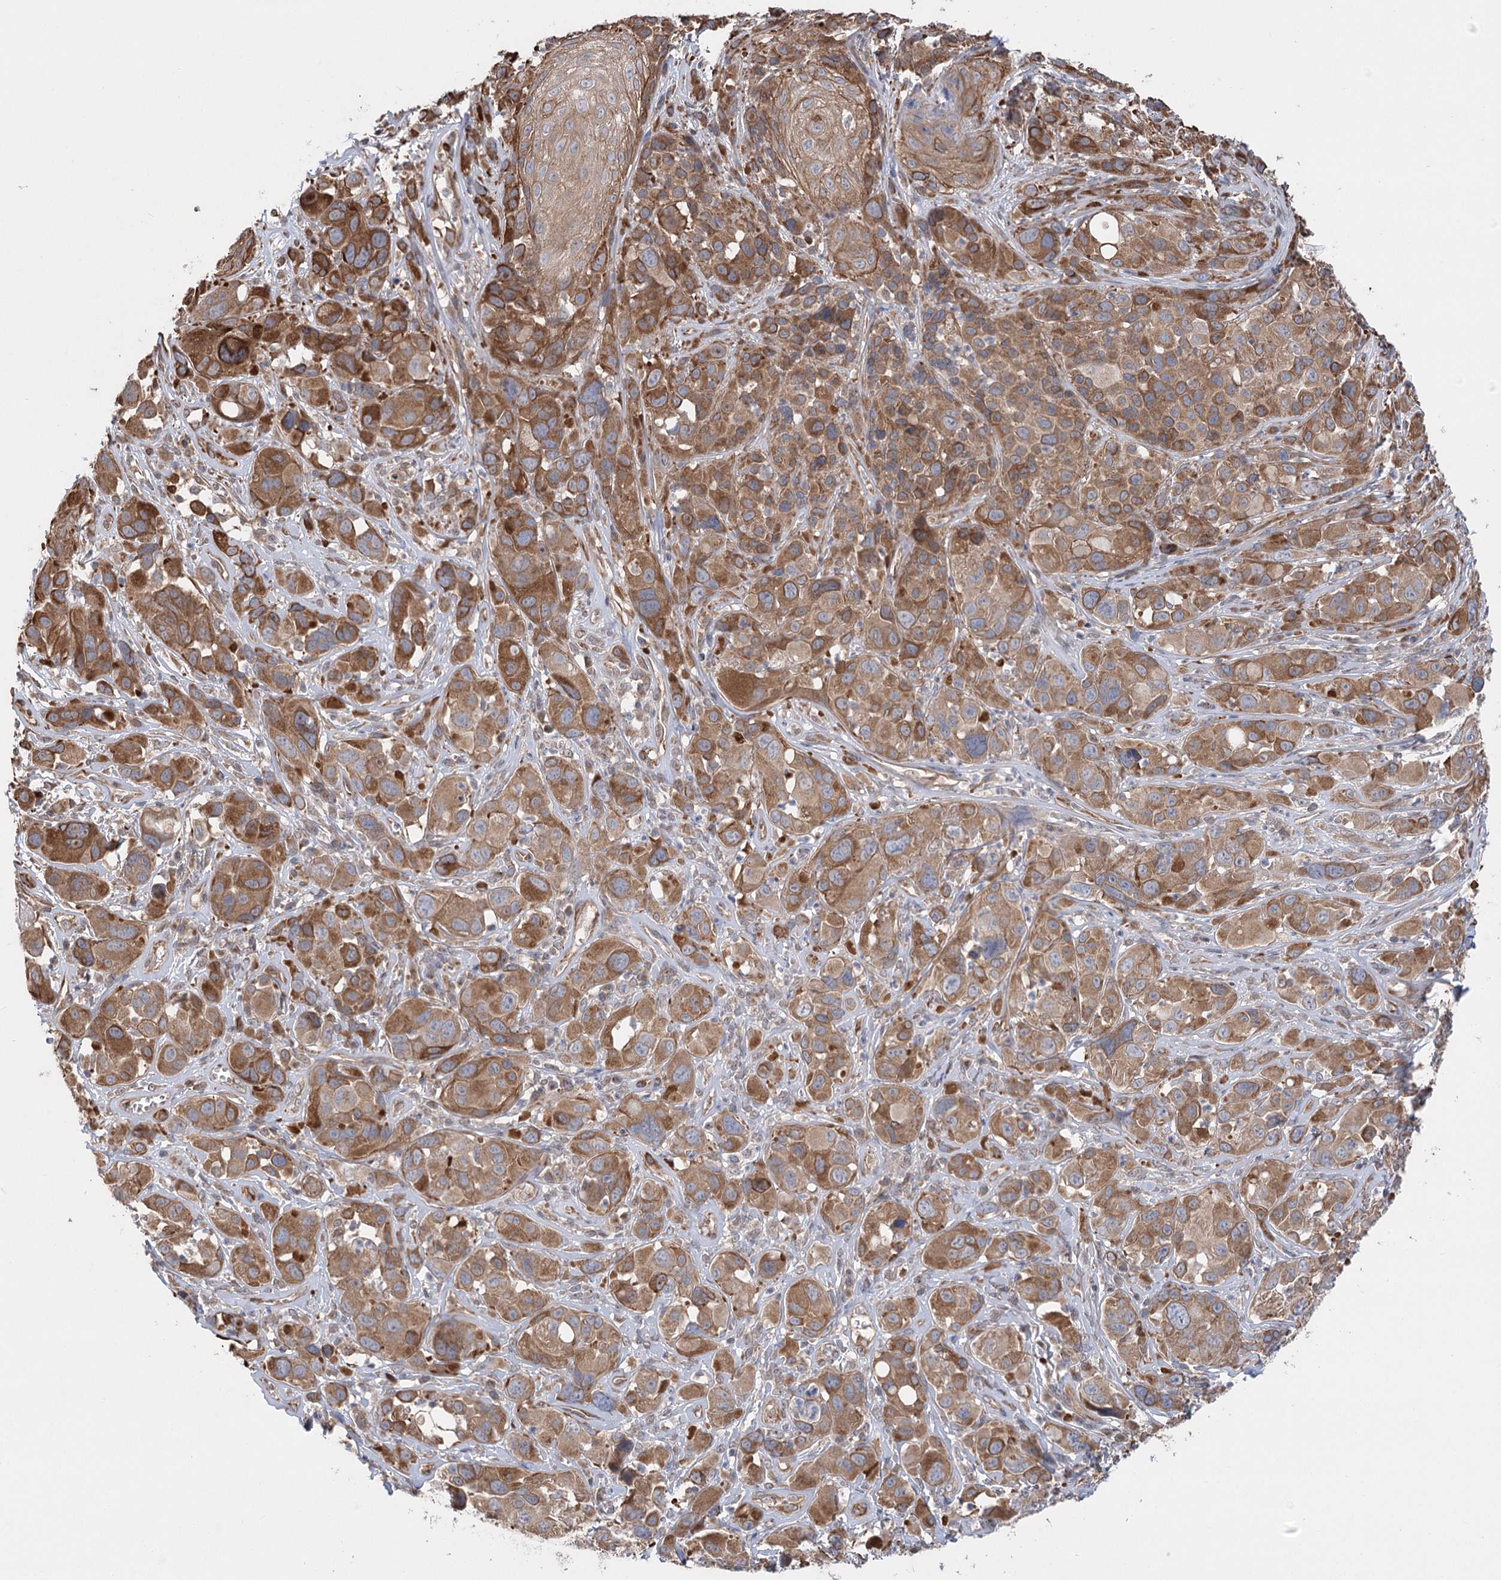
{"staining": {"intensity": "moderate", "quantity": ">75%", "location": "cytoplasmic/membranous"}, "tissue": "melanoma", "cell_type": "Tumor cells", "image_type": "cancer", "snomed": [{"axis": "morphology", "description": "Malignant melanoma, NOS"}, {"axis": "topography", "description": "Skin of trunk"}], "caption": "High-magnification brightfield microscopy of melanoma stained with DAB (brown) and counterstained with hematoxylin (blue). tumor cells exhibit moderate cytoplasmic/membranous expression is identified in approximately>75% of cells.", "gene": "RWDD4", "patient": {"sex": "male", "age": 71}}